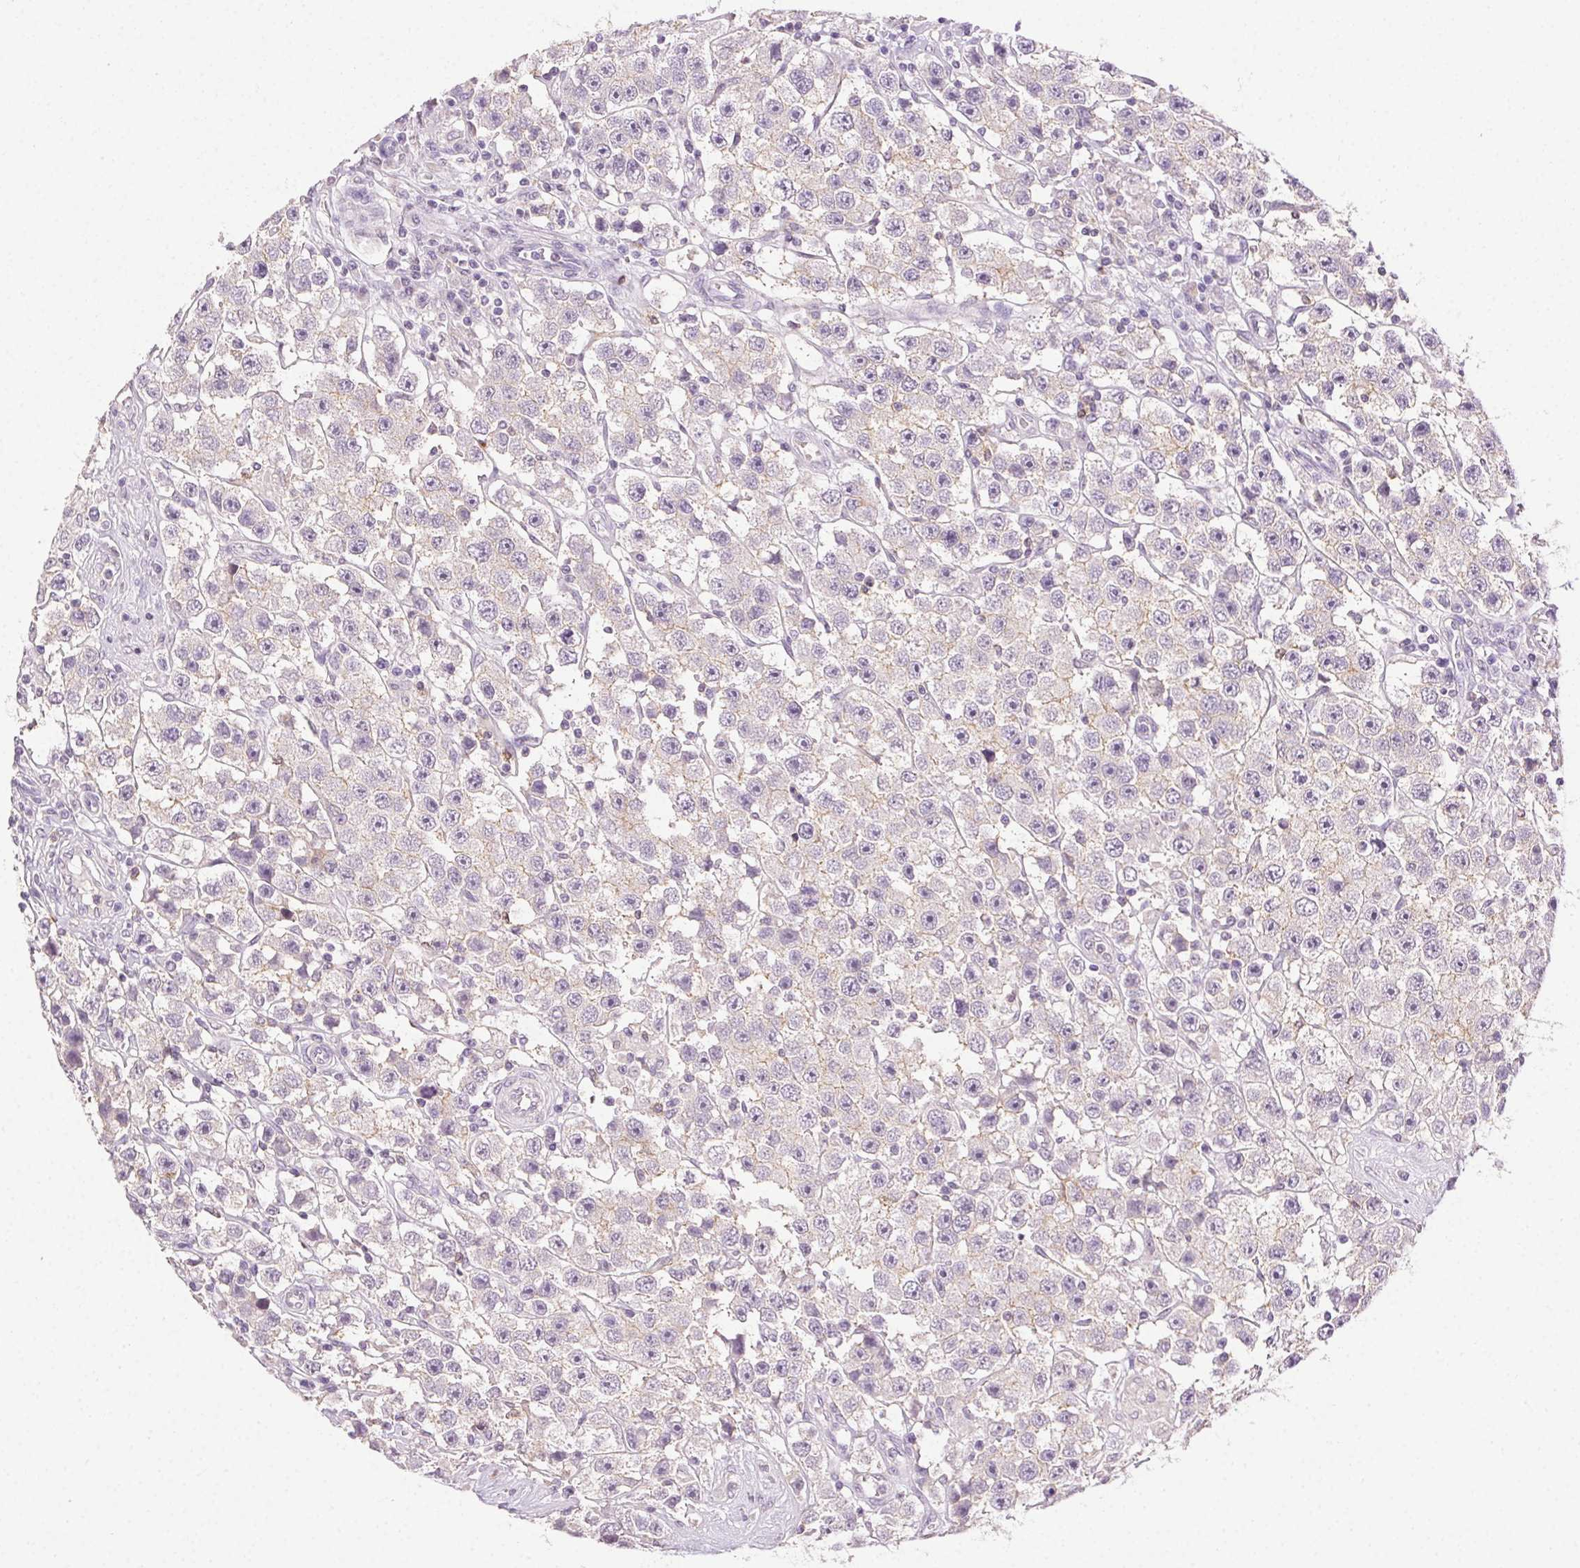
{"staining": {"intensity": "negative", "quantity": "none", "location": "none"}, "tissue": "testis cancer", "cell_type": "Tumor cells", "image_type": "cancer", "snomed": [{"axis": "morphology", "description": "Seminoma, NOS"}, {"axis": "topography", "description": "Testis"}], "caption": "Immunohistochemistry photomicrograph of human testis cancer stained for a protein (brown), which displays no positivity in tumor cells.", "gene": "AKAP5", "patient": {"sex": "male", "age": 45}}